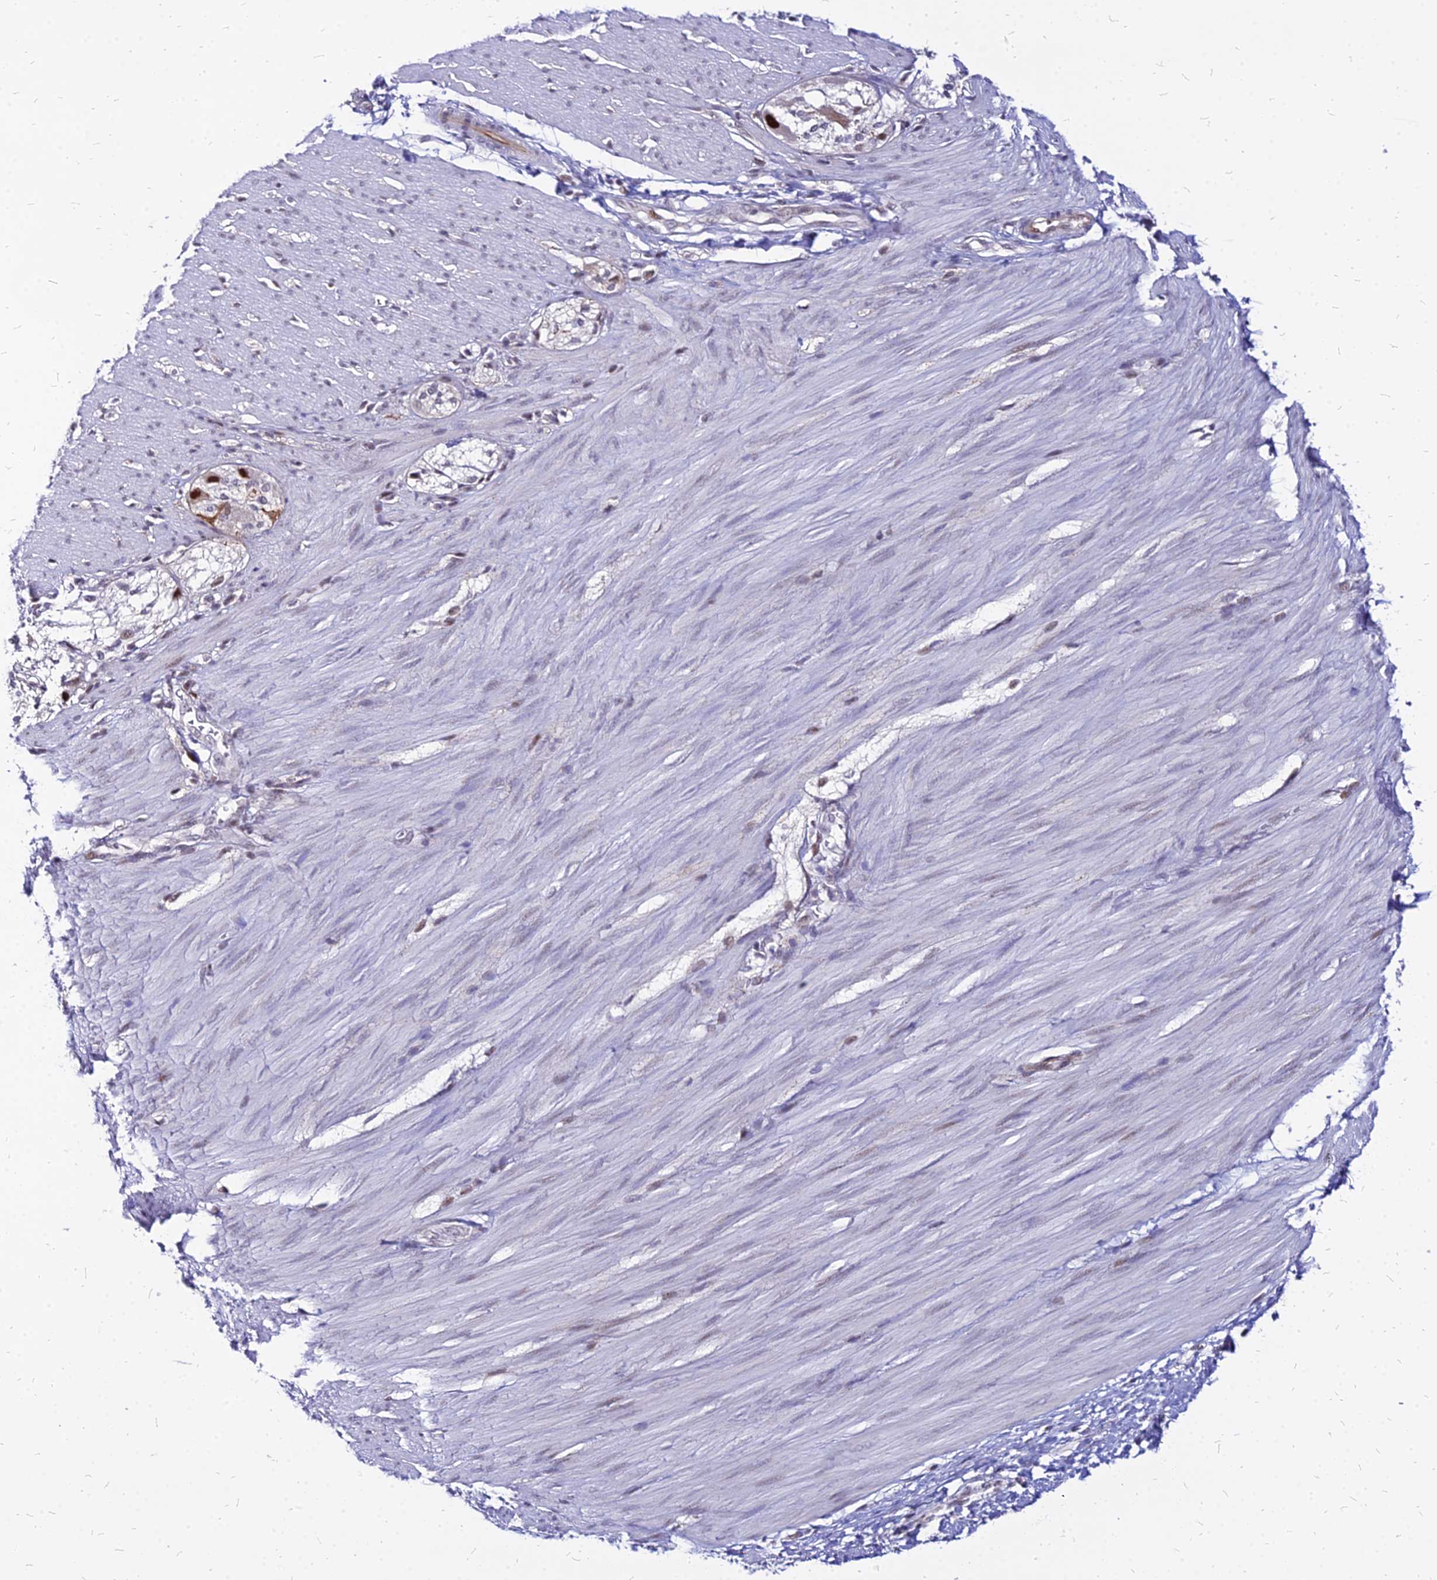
{"staining": {"intensity": "moderate", "quantity": "<25%", "location": "nuclear"}, "tissue": "smooth muscle", "cell_type": "Smooth muscle cells", "image_type": "normal", "snomed": [{"axis": "morphology", "description": "Normal tissue, NOS"}, {"axis": "morphology", "description": "Adenocarcinoma, NOS"}, {"axis": "topography", "description": "Colon"}, {"axis": "topography", "description": "Peripheral nerve tissue"}], "caption": "Protein analysis of unremarkable smooth muscle shows moderate nuclear staining in approximately <25% of smooth muscle cells. (Stains: DAB (3,3'-diaminobenzidine) in brown, nuclei in blue, Microscopy: brightfield microscopy at high magnification).", "gene": "FDX2", "patient": {"sex": "male", "age": 14}}